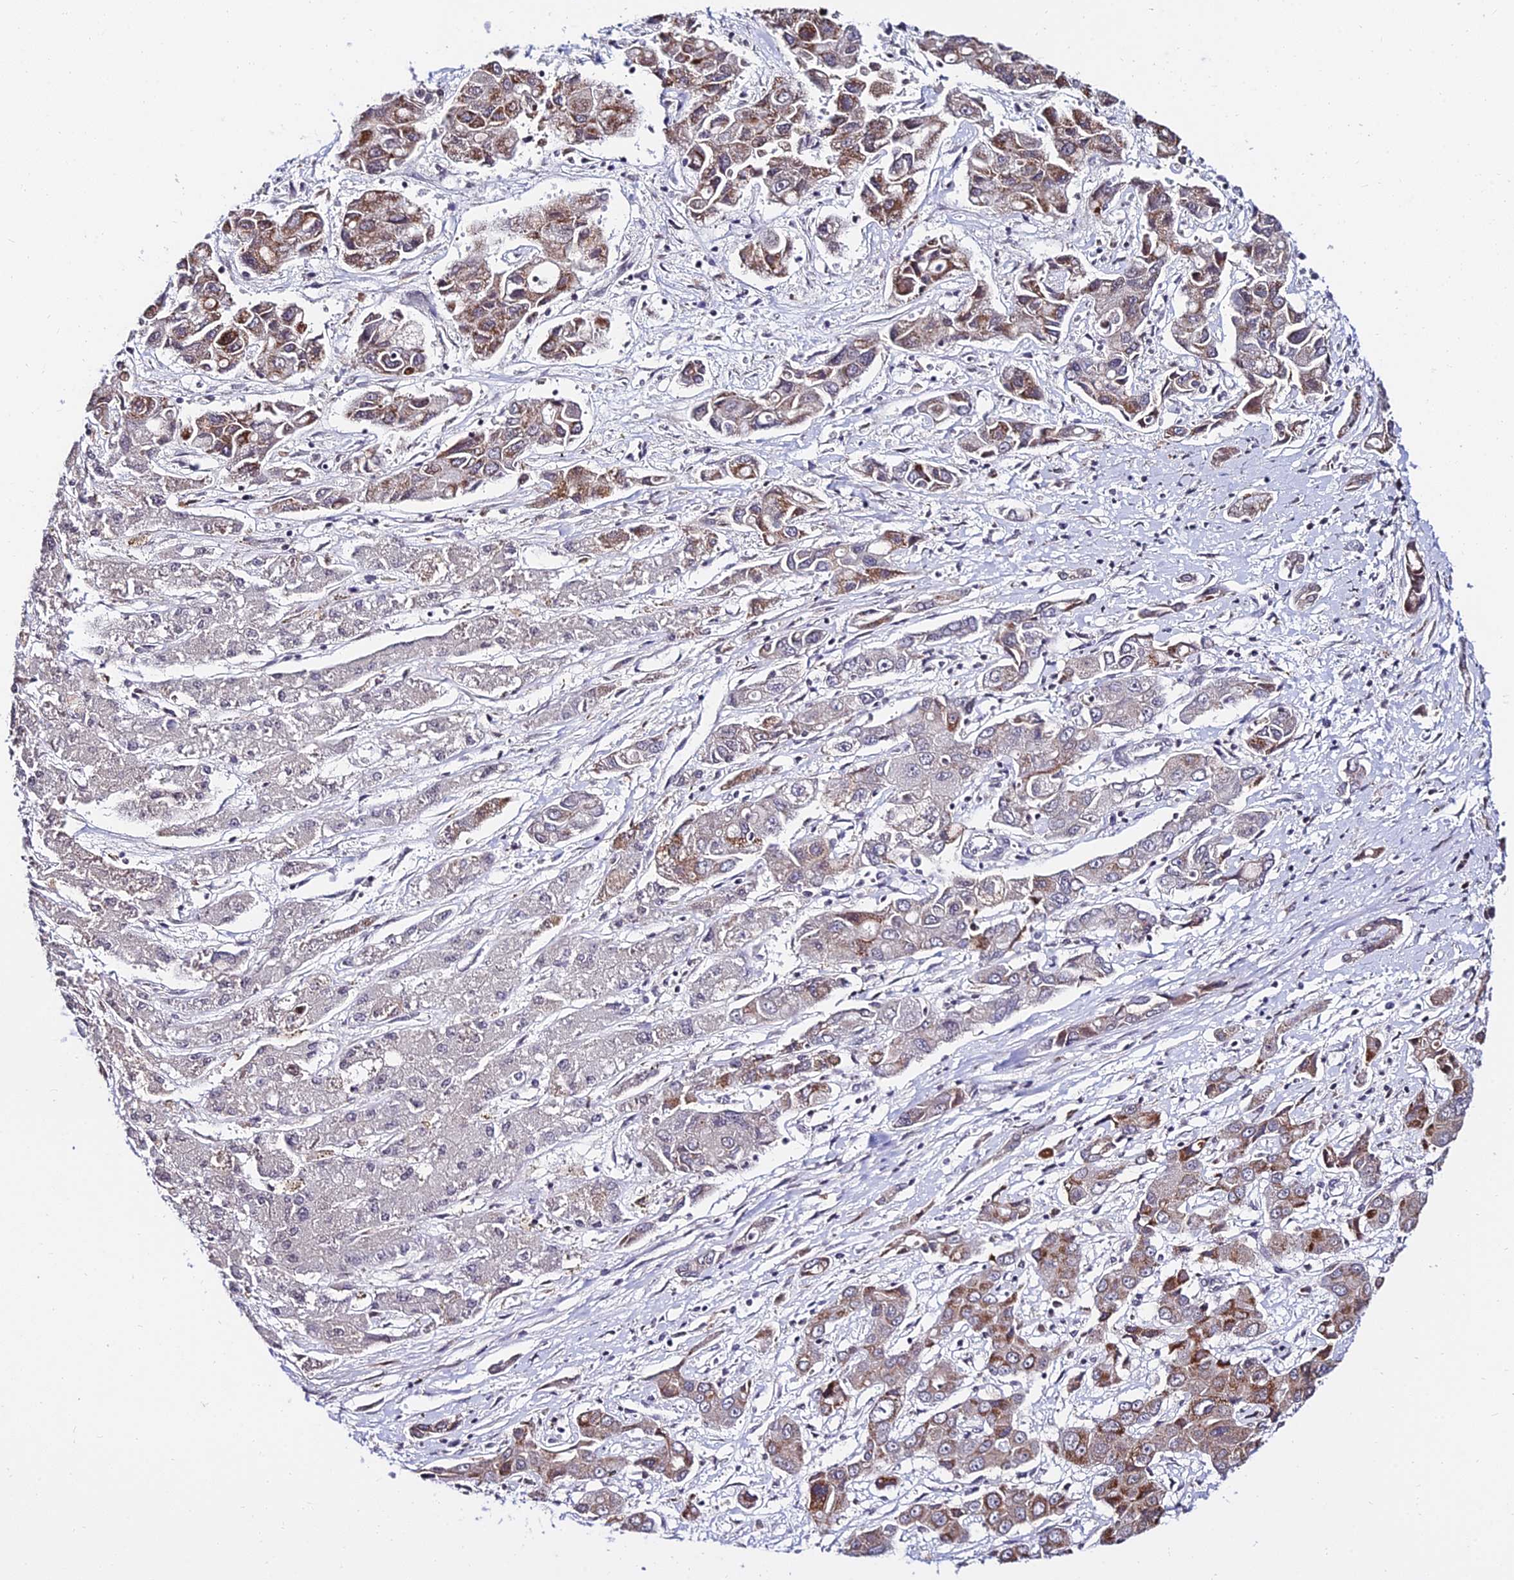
{"staining": {"intensity": "moderate", "quantity": "25%-75%", "location": "cytoplasmic/membranous"}, "tissue": "liver cancer", "cell_type": "Tumor cells", "image_type": "cancer", "snomed": [{"axis": "morphology", "description": "Cholangiocarcinoma"}, {"axis": "topography", "description": "Liver"}], "caption": "IHC image of neoplastic tissue: liver cancer stained using immunohistochemistry displays medium levels of moderate protein expression localized specifically in the cytoplasmic/membranous of tumor cells, appearing as a cytoplasmic/membranous brown color.", "gene": "CDNF", "patient": {"sex": "male", "age": 67}}